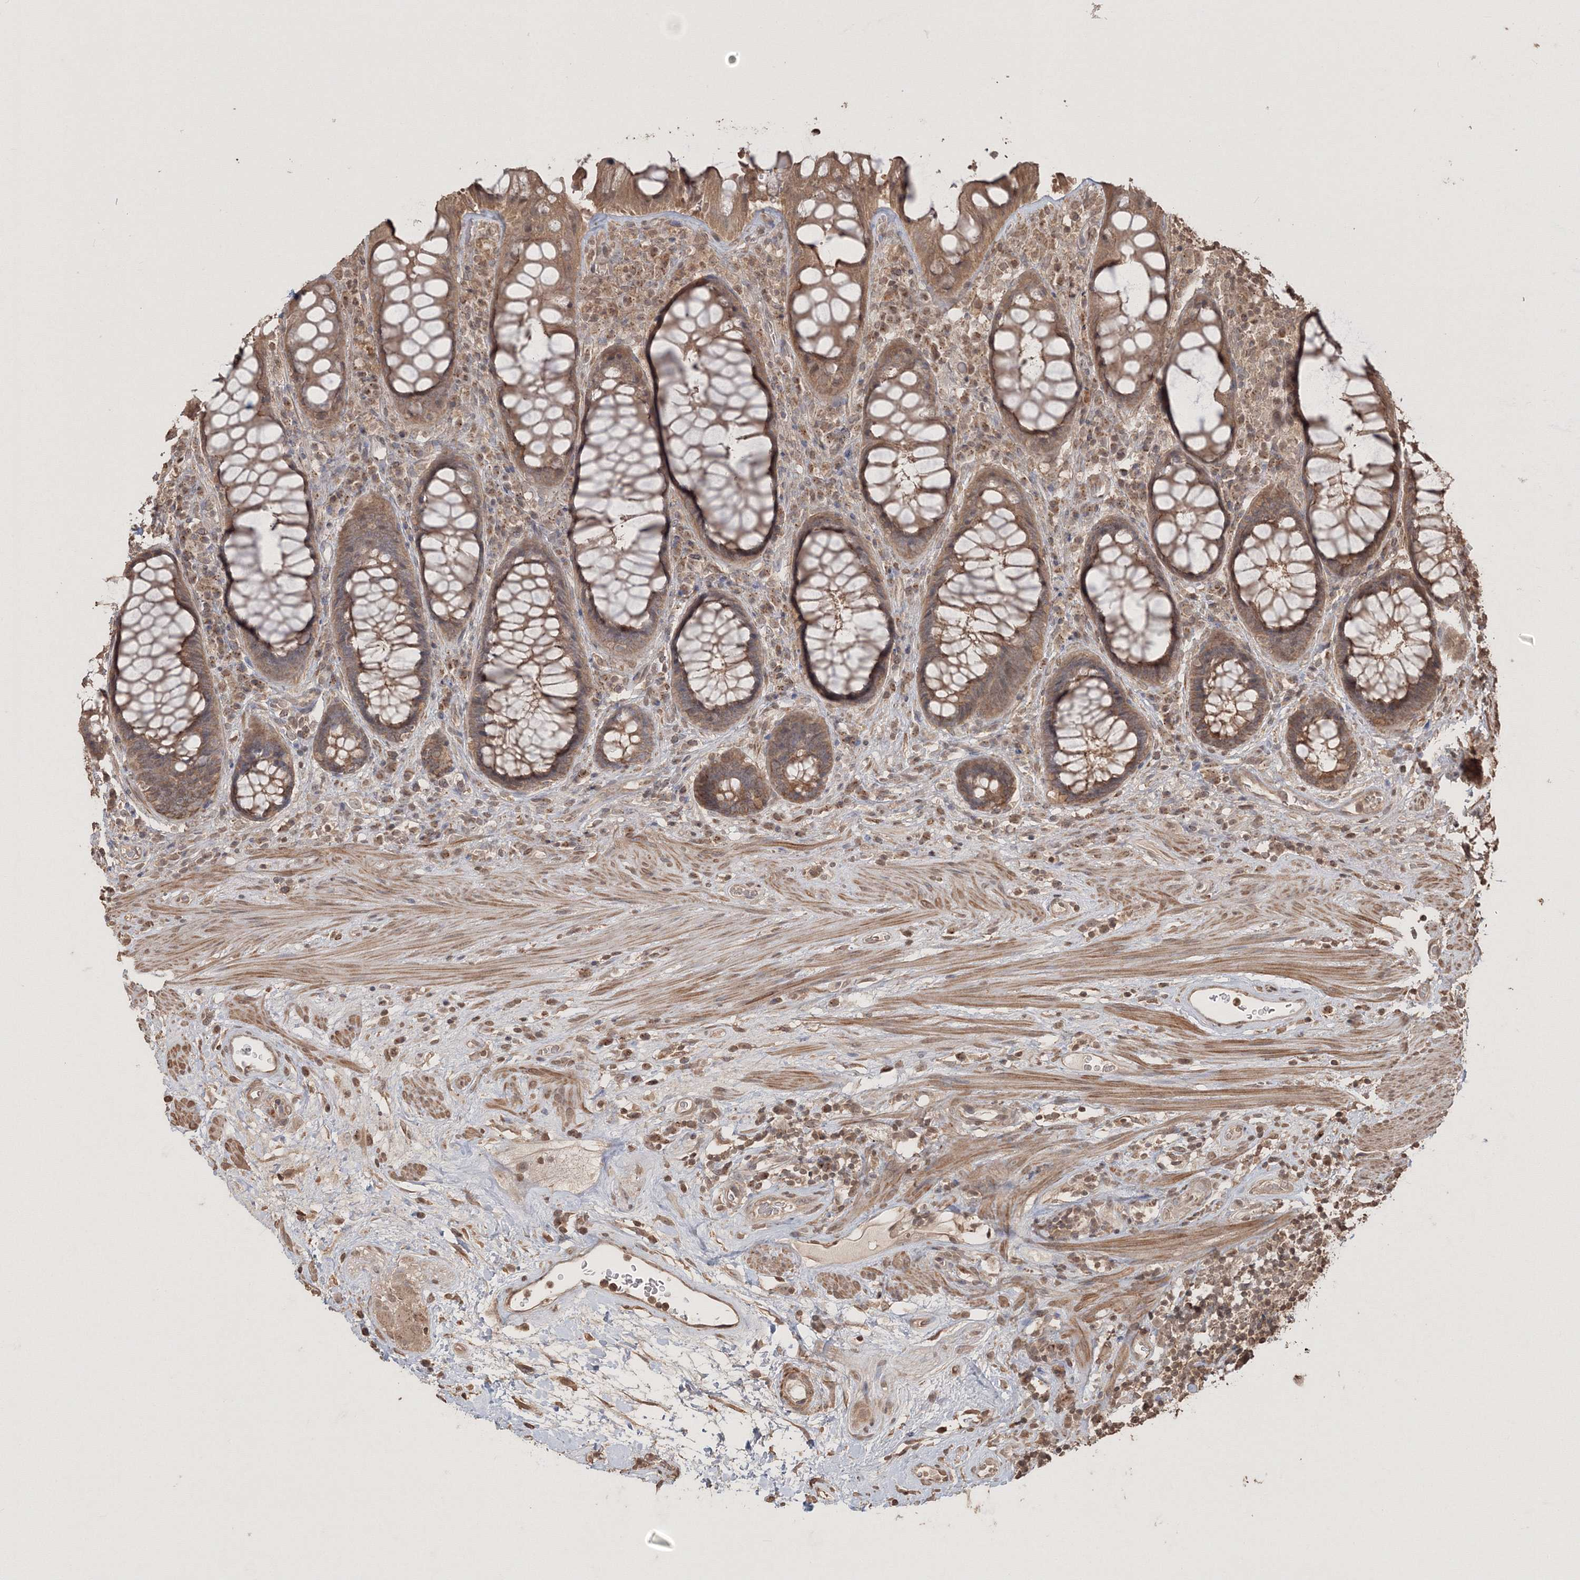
{"staining": {"intensity": "moderate", "quantity": ">75%", "location": "cytoplasmic/membranous"}, "tissue": "rectum", "cell_type": "Glandular cells", "image_type": "normal", "snomed": [{"axis": "morphology", "description": "Normal tissue, NOS"}, {"axis": "topography", "description": "Rectum"}], "caption": "Immunohistochemical staining of benign human rectum exhibits medium levels of moderate cytoplasmic/membranous staining in about >75% of glandular cells. (IHC, brightfield microscopy, high magnification).", "gene": "CCDC122", "patient": {"sex": "male", "age": 64}}